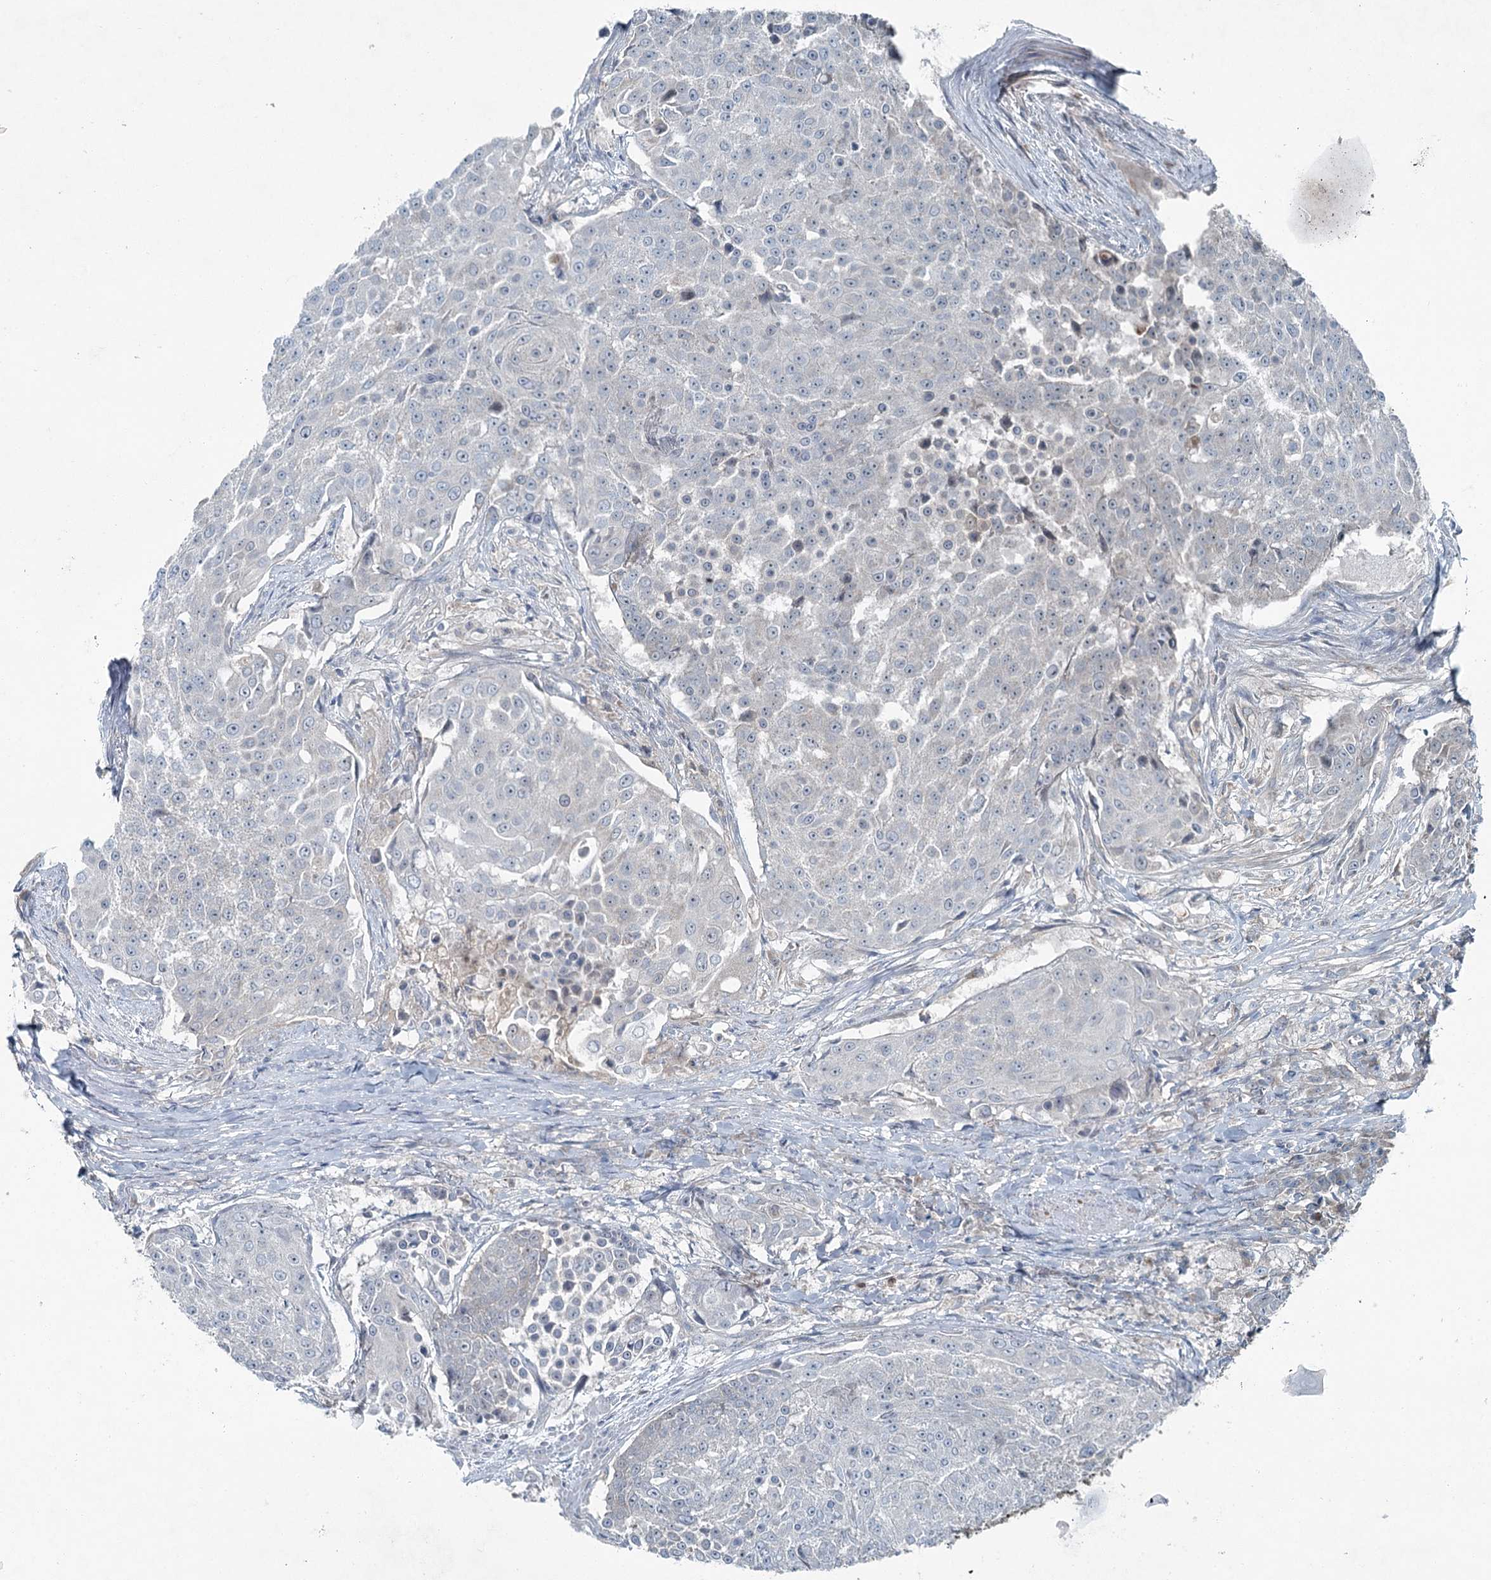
{"staining": {"intensity": "negative", "quantity": "none", "location": "none"}, "tissue": "urothelial cancer", "cell_type": "Tumor cells", "image_type": "cancer", "snomed": [{"axis": "morphology", "description": "Urothelial carcinoma, High grade"}, {"axis": "topography", "description": "Urinary bladder"}], "caption": "Immunohistochemistry (IHC) of human urothelial cancer exhibits no positivity in tumor cells. The staining is performed using DAB brown chromogen with nuclei counter-stained in using hematoxylin.", "gene": "CHCHD5", "patient": {"sex": "female", "age": 63}}